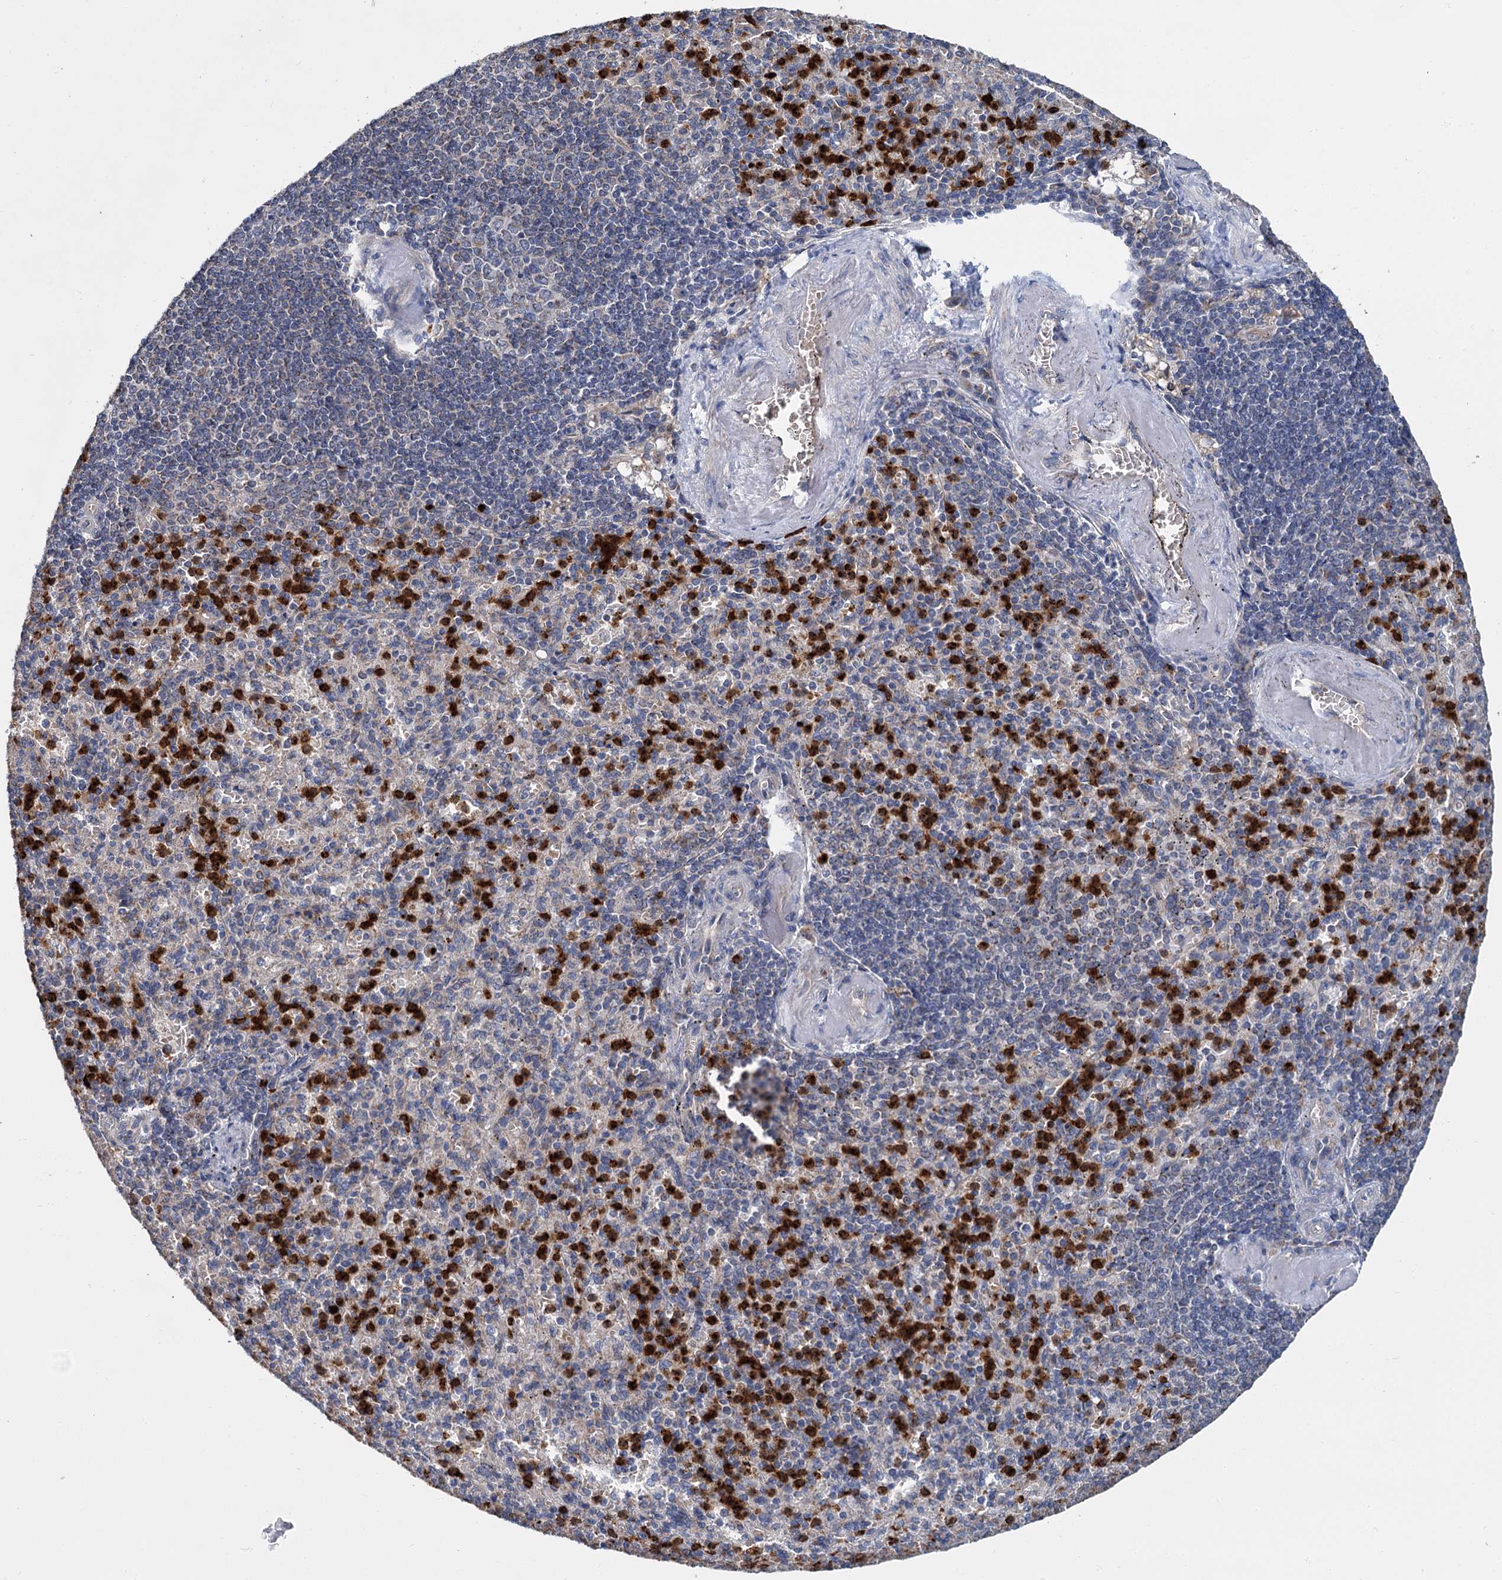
{"staining": {"intensity": "strong", "quantity": "<25%", "location": "cytoplasmic/membranous"}, "tissue": "spleen", "cell_type": "Cells in red pulp", "image_type": "normal", "snomed": [{"axis": "morphology", "description": "Normal tissue, NOS"}, {"axis": "topography", "description": "Spleen"}], "caption": "Normal spleen exhibits strong cytoplasmic/membranous staining in approximately <25% of cells in red pulp.", "gene": "DYNC2H1", "patient": {"sex": "female", "age": 74}}